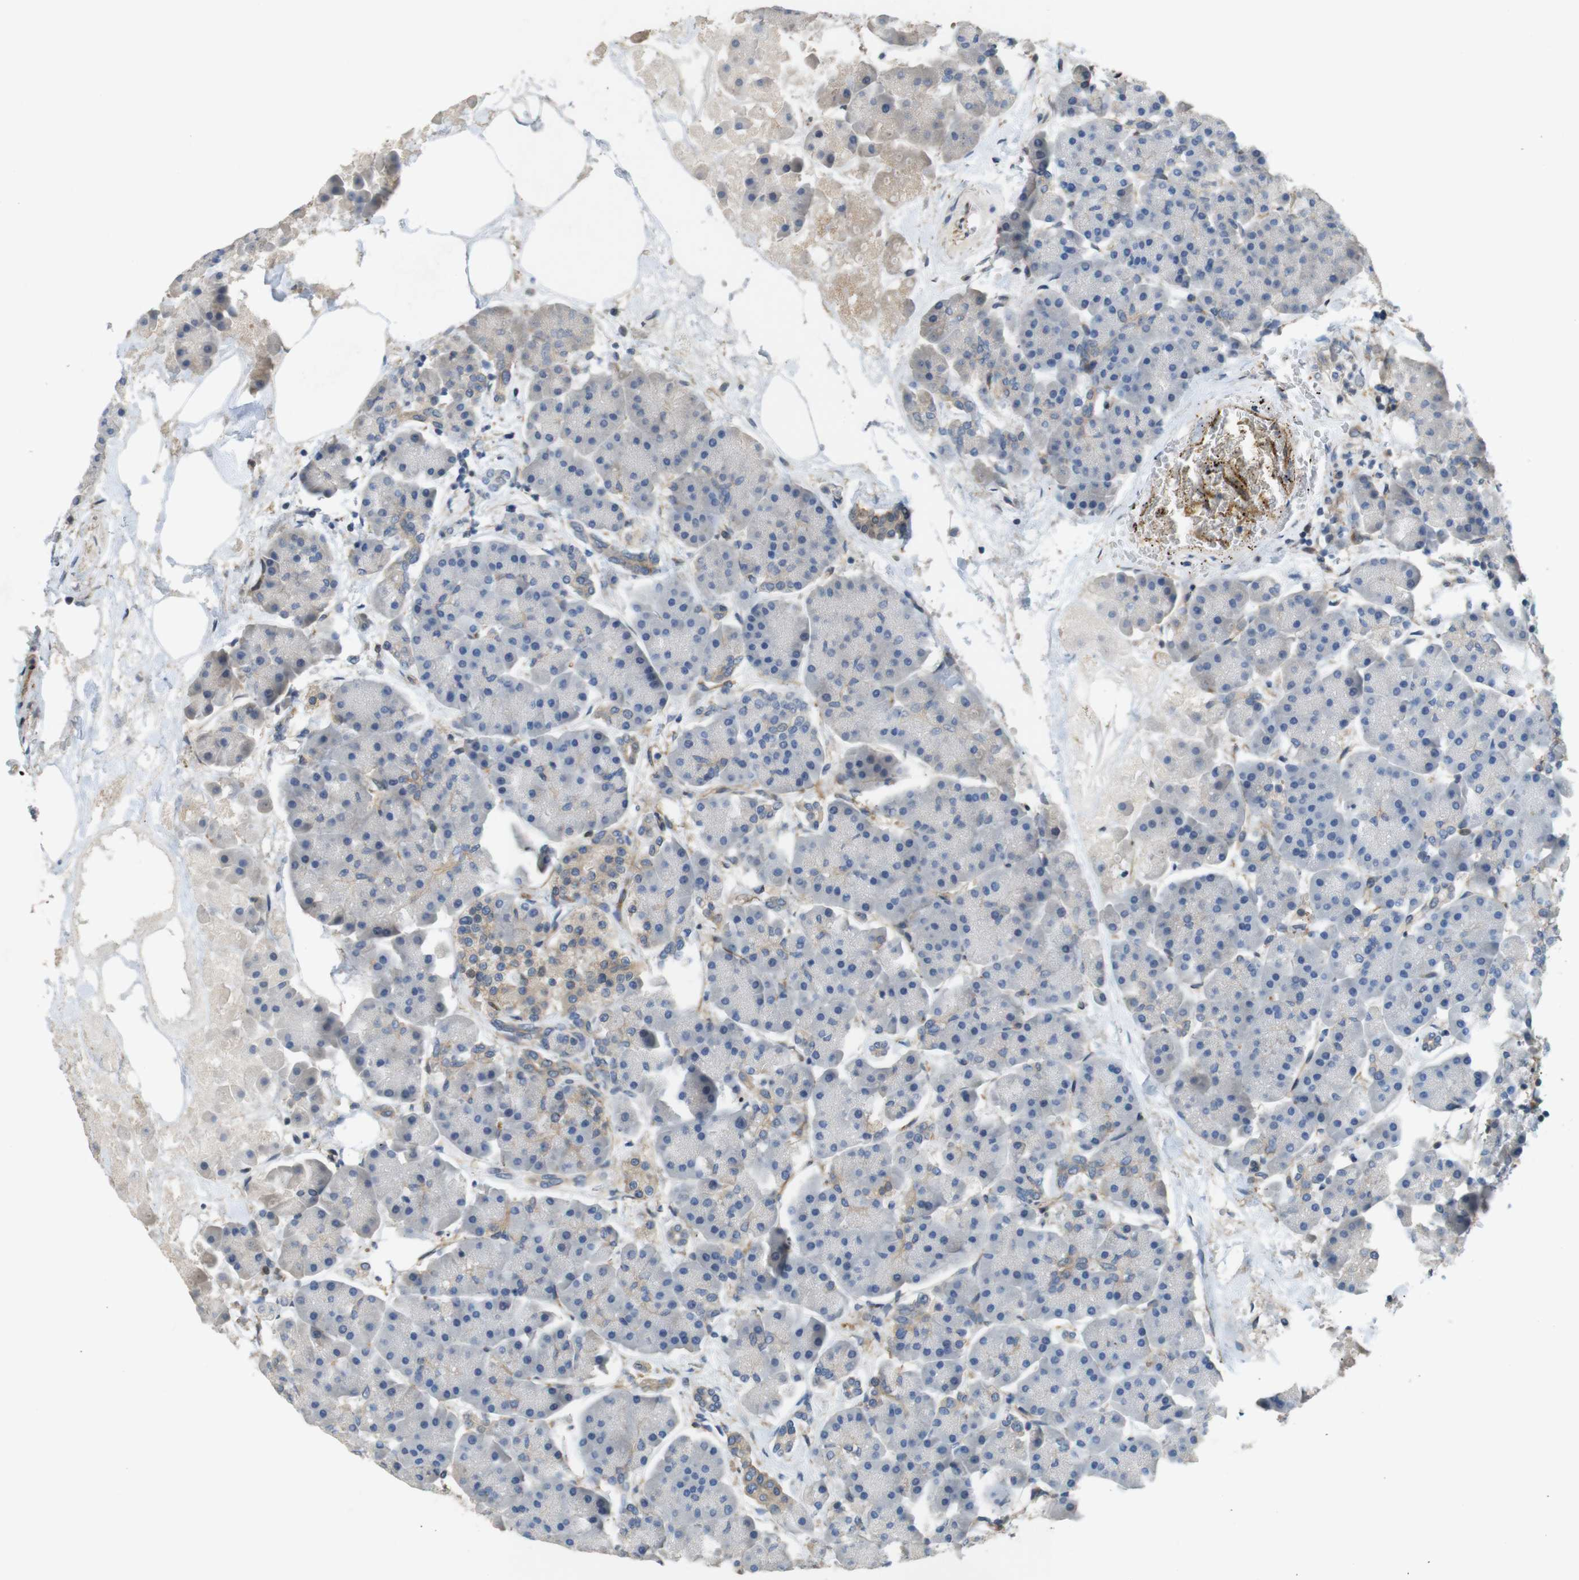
{"staining": {"intensity": "weak", "quantity": "<25%", "location": "cytoplasmic/membranous"}, "tissue": "pancreas", "cell_type": "Exocrine glandular cells", "image_type": "normal", "snomed": [{"axis": "morphology", "description": "Normal tissue, NOS"}, {"axis": "topography", "description": "Pancreas"}], "caption": "This is an immunohistochemistry photomicrograph of benign pancreas. There is no staining in exocrine glandular cells.", "gene": "PCDH10", "patient": {"sex": "female", "age": 70}}